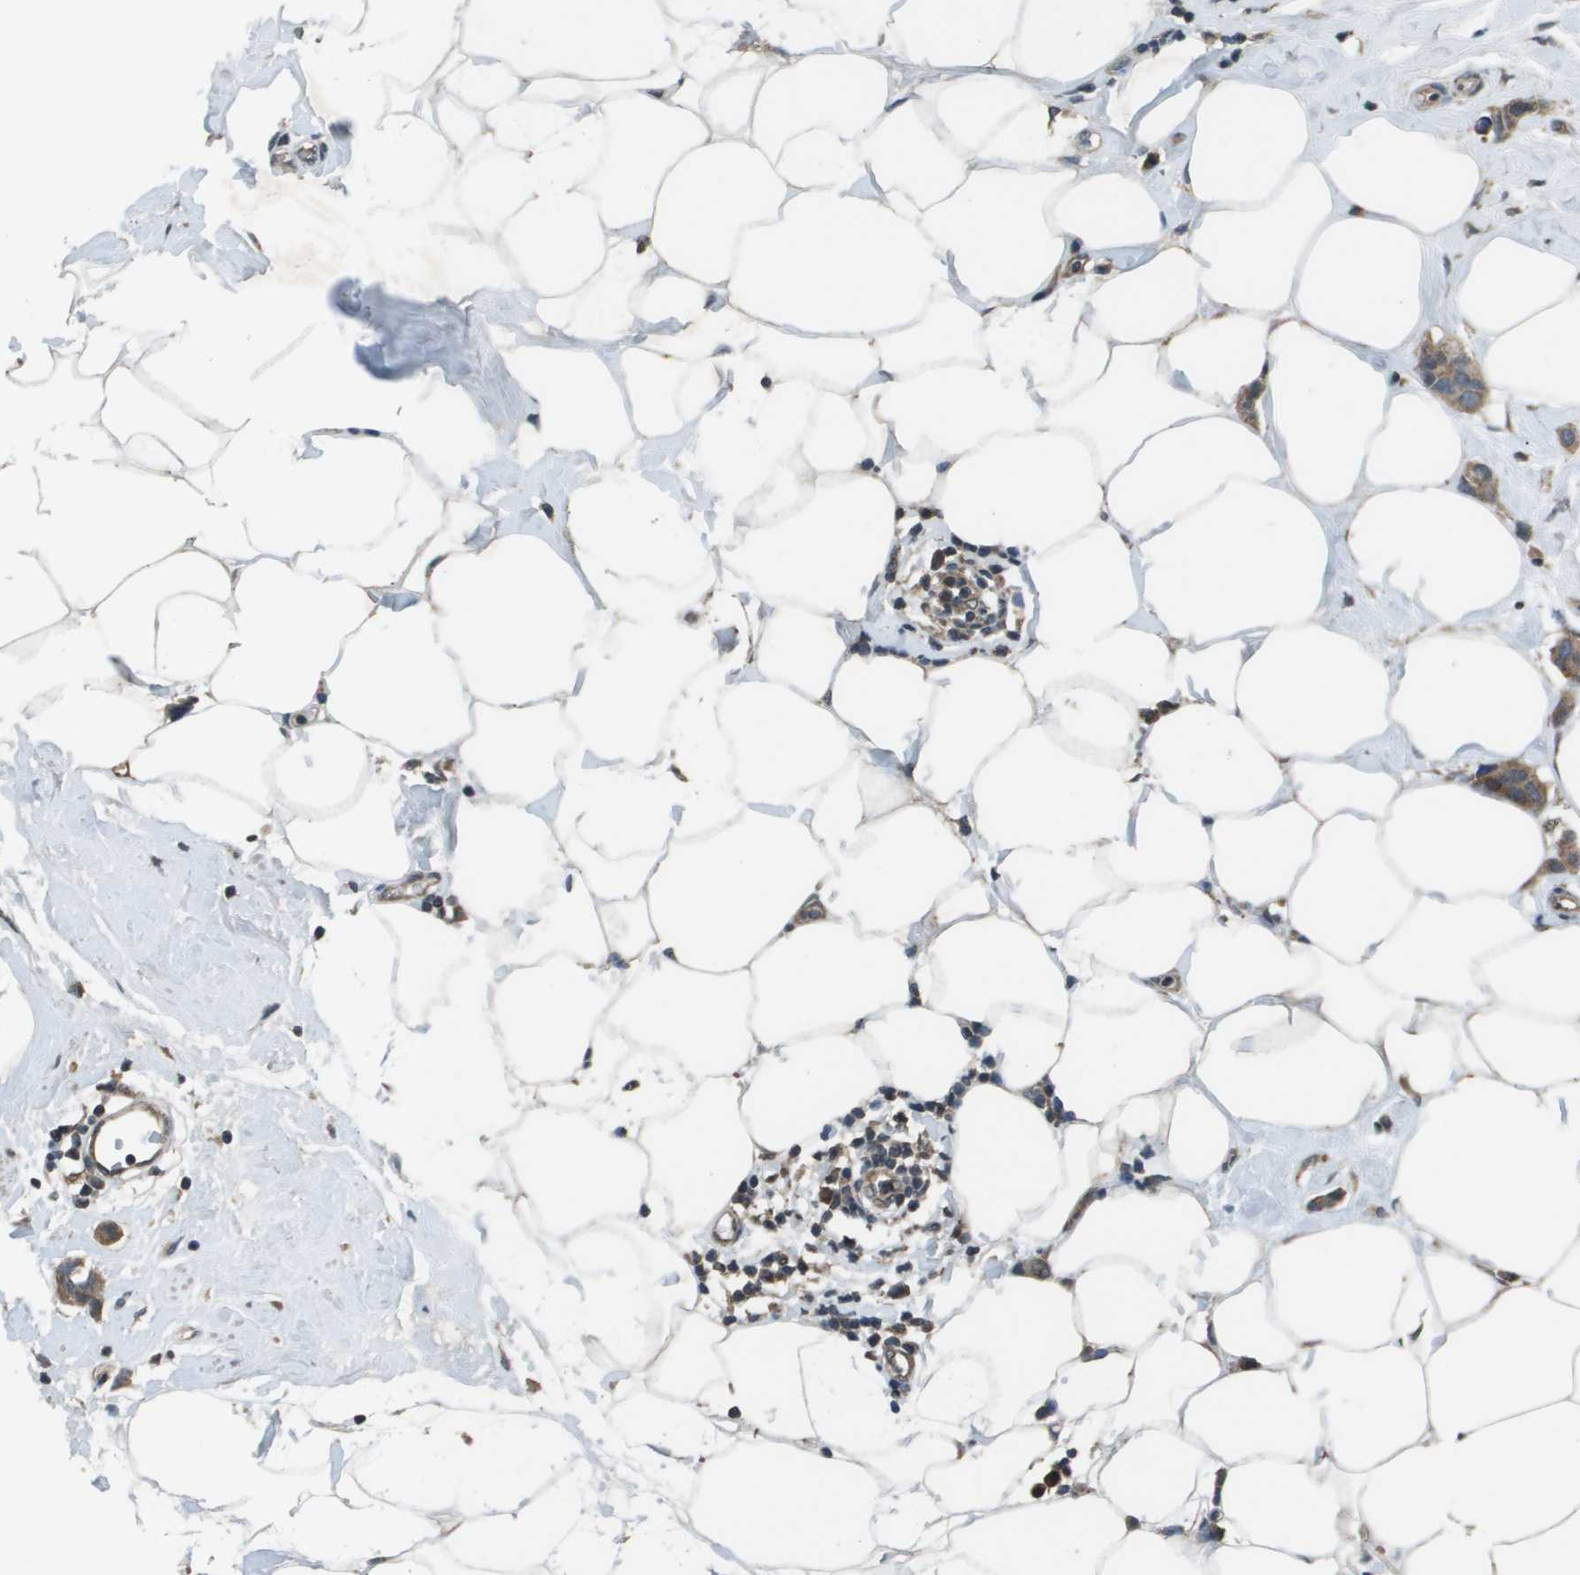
{"staining": {"intensity": "weak", "quantity": ">75%", "location": "cytoplasmic/membranous"}, "tissue": "breast cancer", "cell_type": "Tumor cells", "image_type": "cancer", "snomed": [{"axis": "morphology", "description": "Normal tissue, NOS"}, {"axis": "morphology", "description": "Duct carcinoma"}, {"axis": "topography", "description": "Breast"}], "caption": "Immunohistochemistry photomicrograph of intraductal carcinoma (breast) stained for a protein (brown), which displays low levels of weak cytoplasmic/membranous staining in about >75% of tumor cells.", "gene": "GOSR2", "patient": {"sex": "female", "age": 50}}